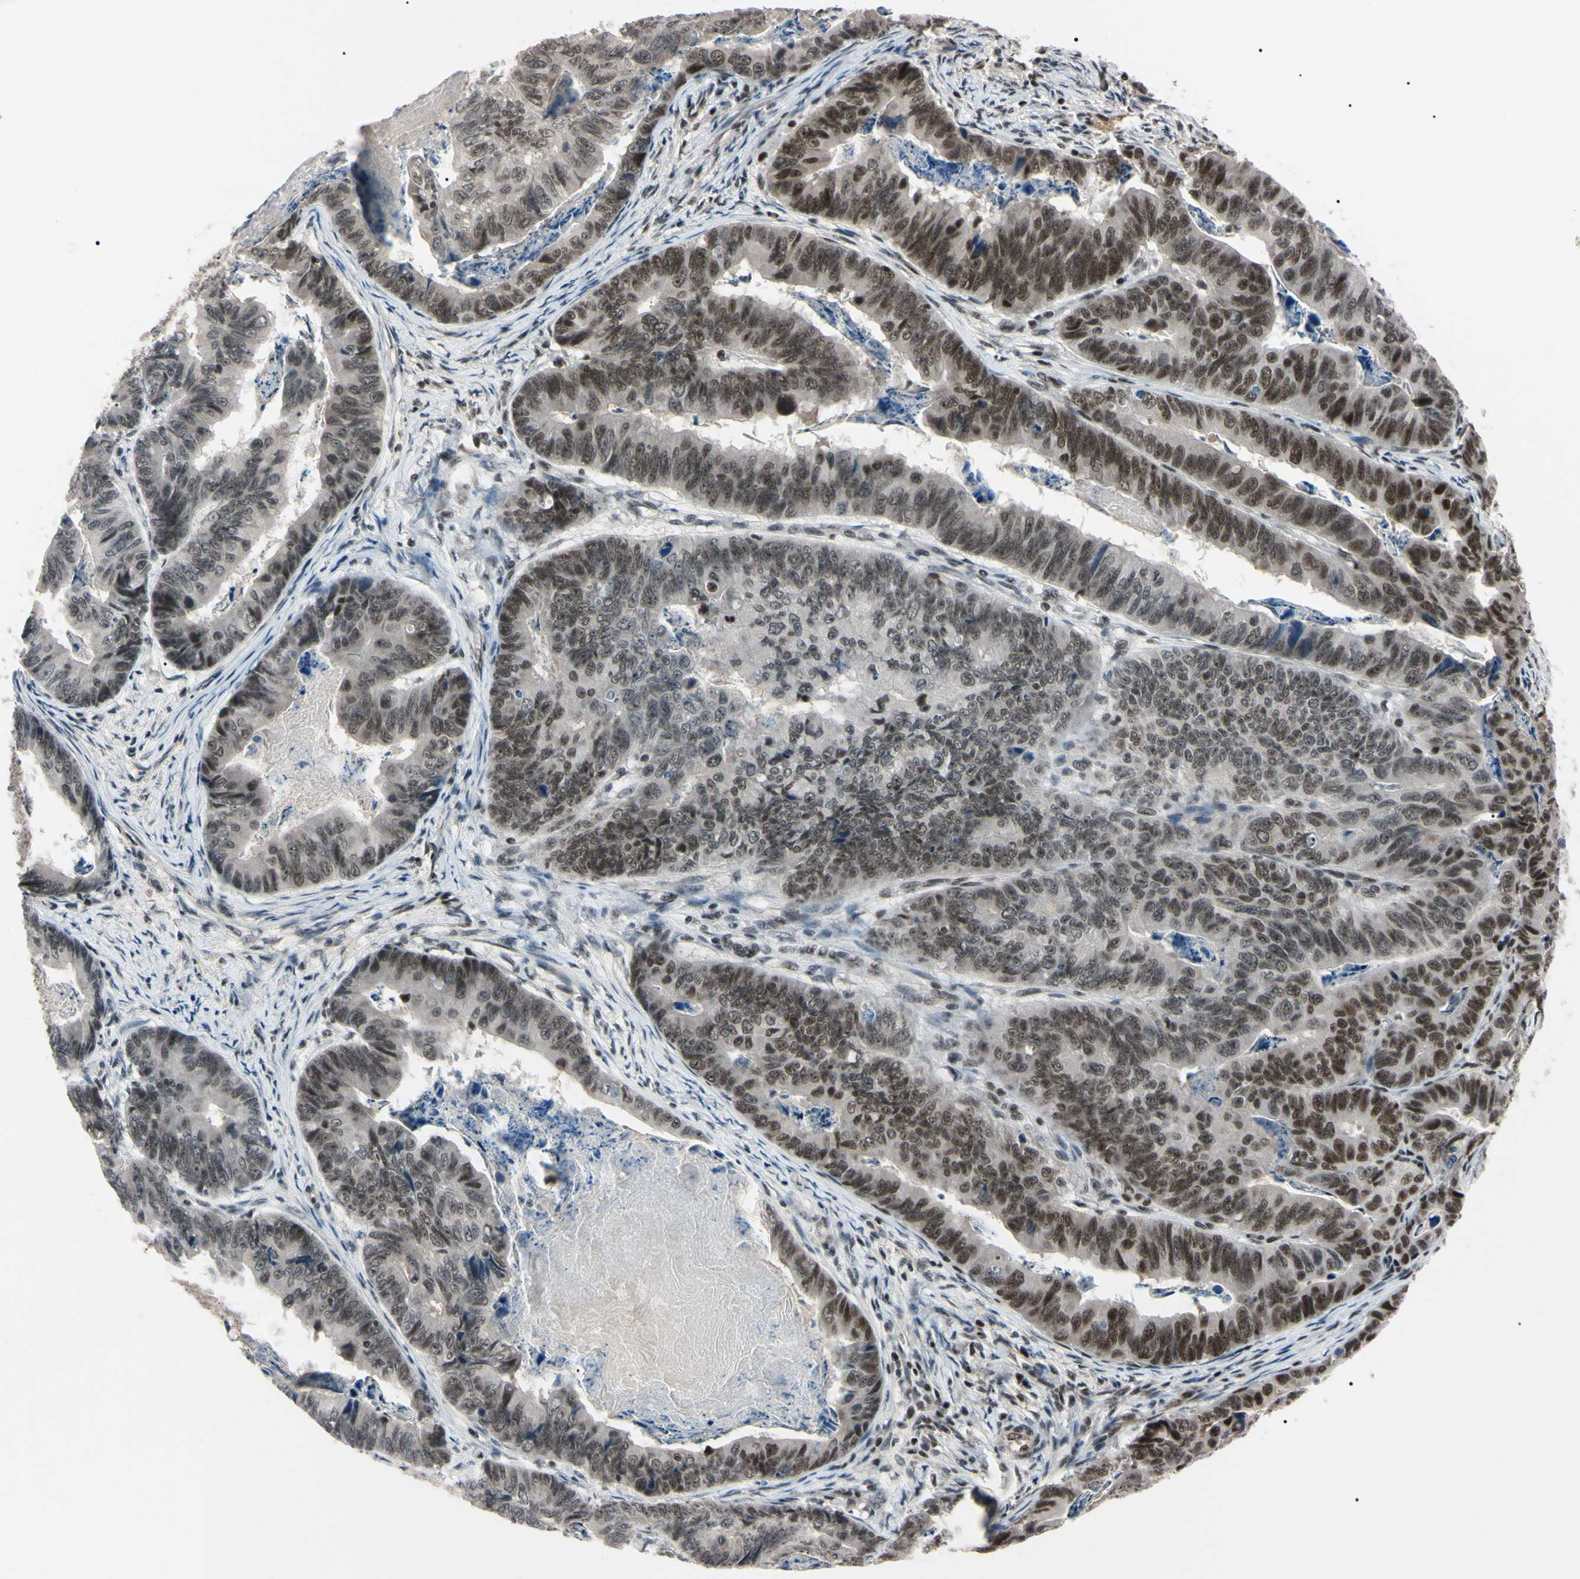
{"staining": {"intensity": "moderate", "quantity": "25%-75%", "location": "nuclear"}, "tissue": "stomach cancer", "cell_type": "Tumor cells", "image_type": "cancer", "snomed": [{"axis": "morphology", "description": "Adenocarcinoma, NOS"}, {"axis": "topography", "description": "Stomach, lower"}], "caption": "This photomicrograph exhibits immunohistochemistry staining of human adenocarcinoma (stomach), with medium moderate nuclear positivity in approximately 25%-75% of tumor cells.", "gene": "YY1", "patient": {"sex": "male", "age": 77}}